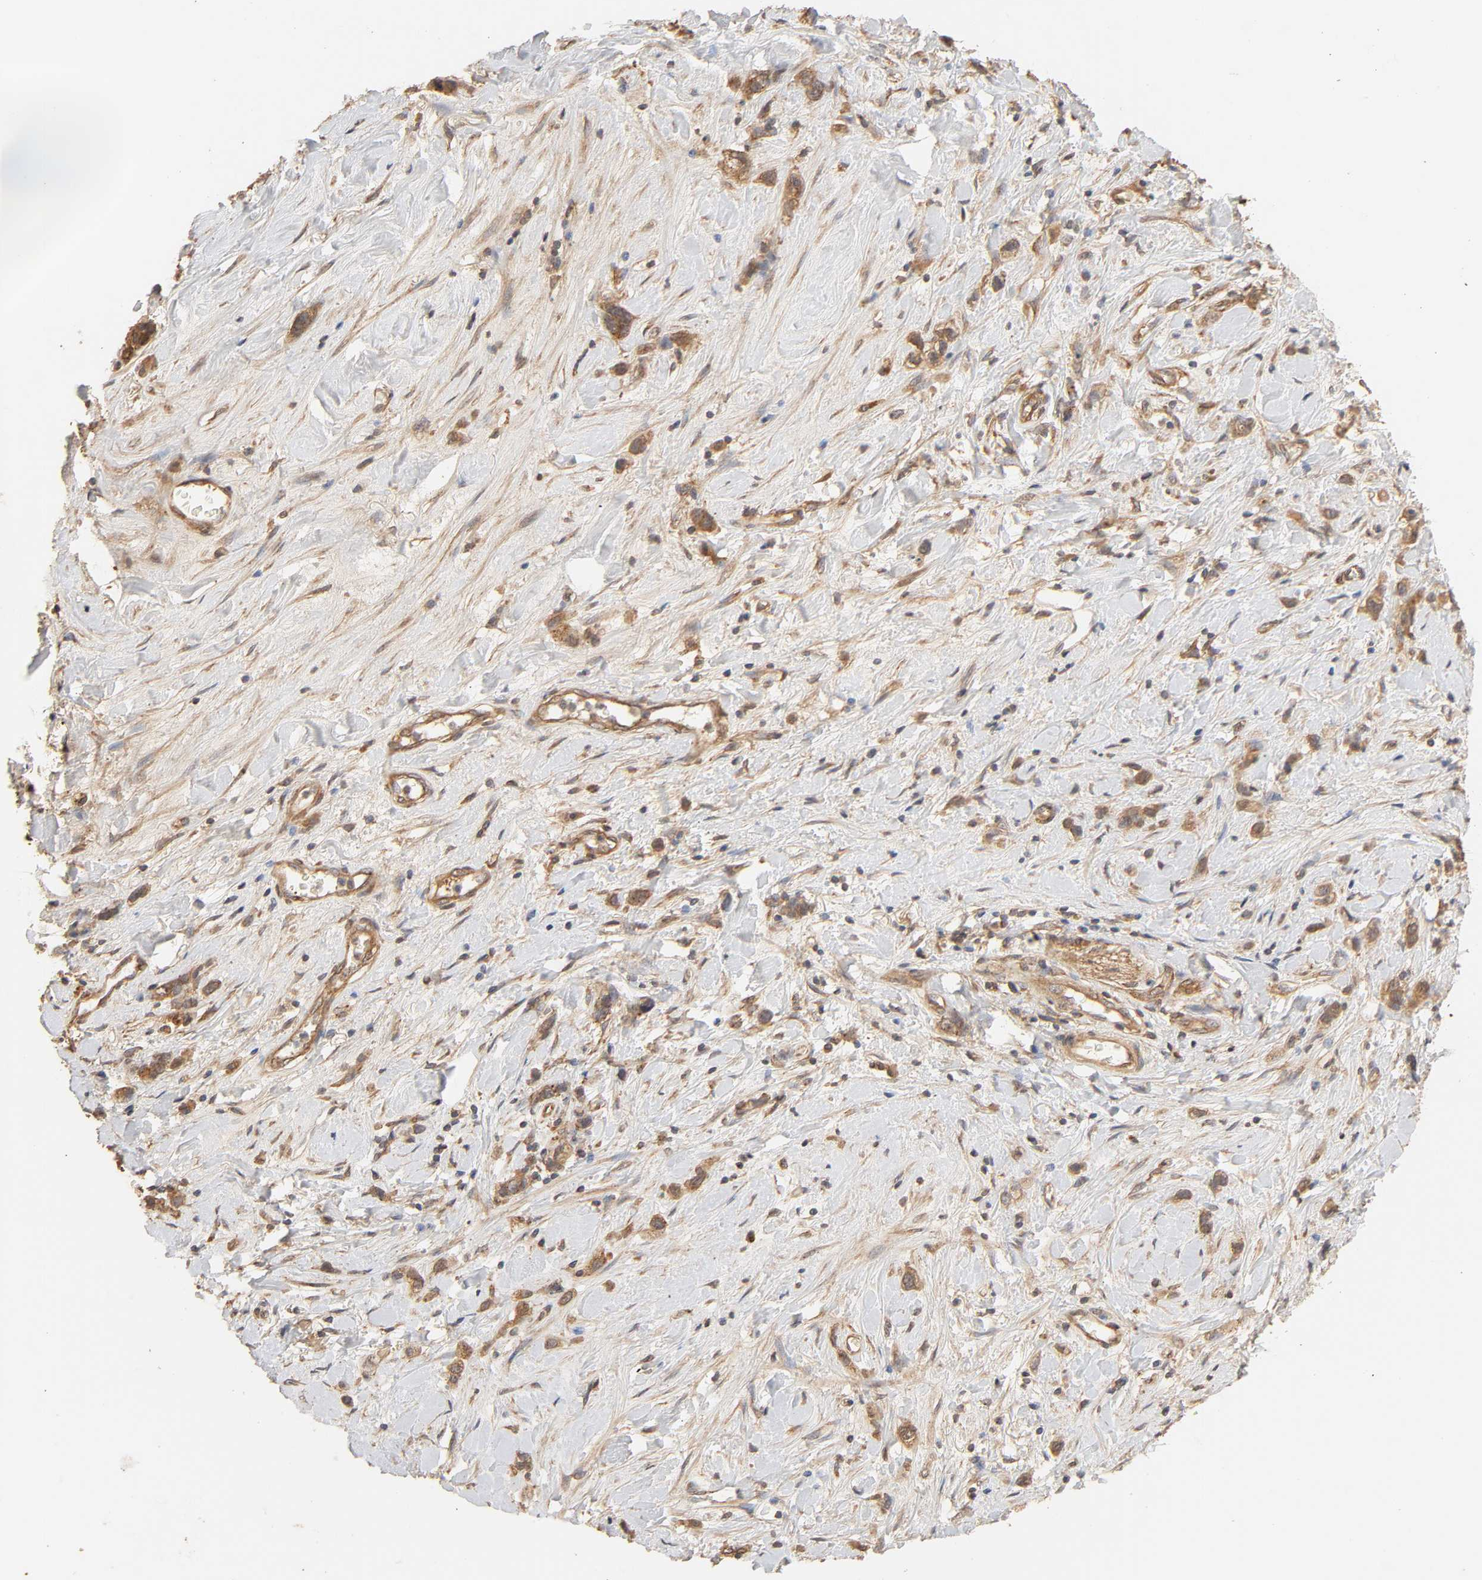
{"staining": {"intensity": "strong", "quantity": ">75%", "location": "cytoplasmic/membranous"}, "tissue": "stomach cancer", "cell_type": "Tumor cells", "image_type": "cancer", "snomed": [{"axis": "morphology", "description": "Normal tissue, NOS"}, {"axis": "morphology", "description": "Adenocarcinoma, NOS"}, {"axis": "morphology", "description": "Adenocarcinoma, High grade"}, {"axis": "topography", "description": "Stomach, upper"}, {"axis": "topography", "description": "Stomach"}], "caption": "Protein expression by immunohistochemistry displays strong cytoplasmic/membranous staining in about >75% of tumor cells in stomach adenocarcinoma.", "gene": "EPS8", "patient": {"sex": "female", "age": 65}}